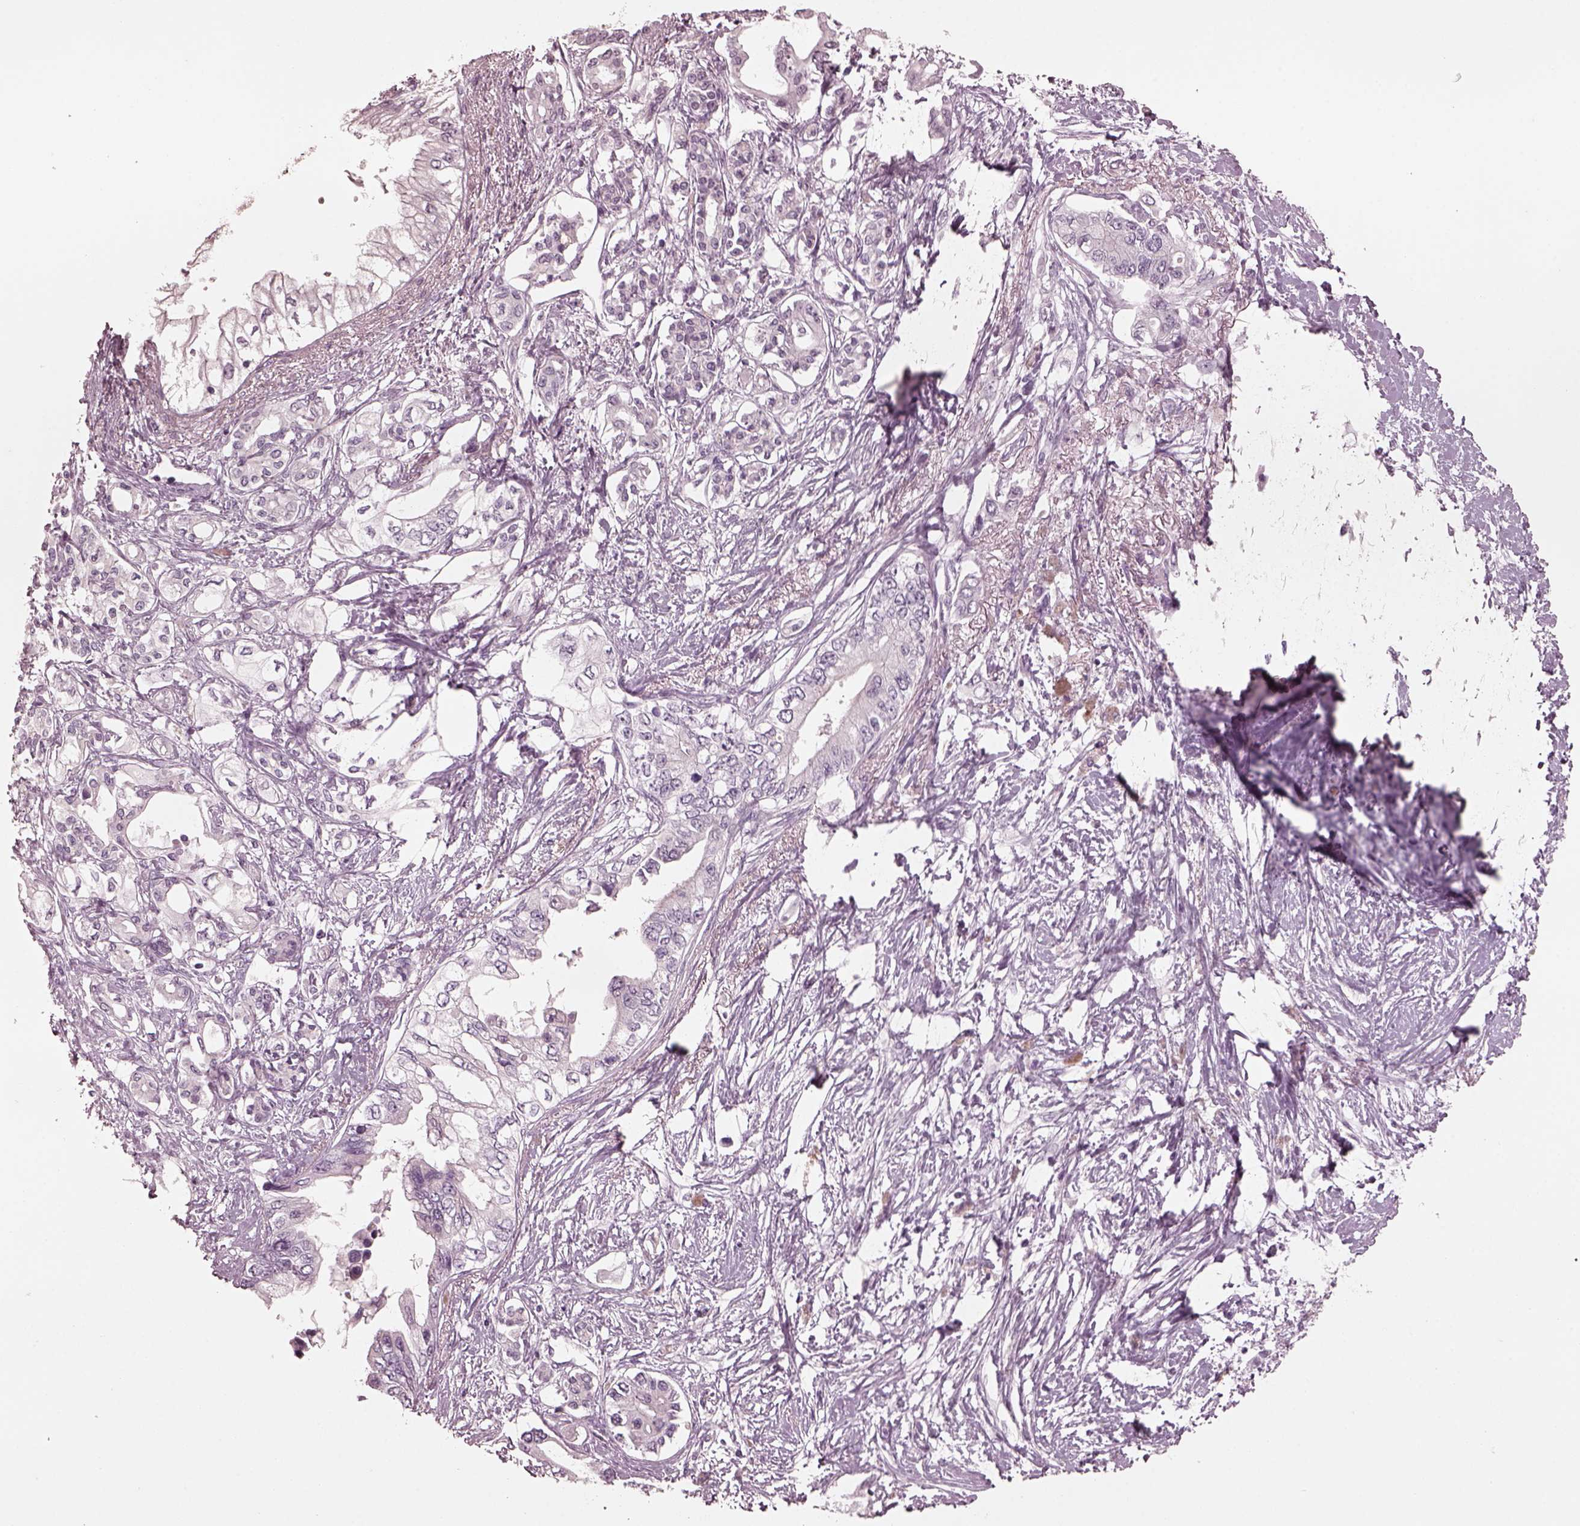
{"staining": {"intensity": "negative", "quantity": "none", "location": "none"}, "tissue": "pancreatic cancer", "cell_type": "Tumor cells", "image_type": "cancer", "snomed": [{"axis": "morphology", "description": "Adenocarcinoma, NOS"}, {"axis": "topography", "description": "Pancreas"}], "caption": "Photomicrograph shows no protein staining in tumor cells of pancreatic adenocarcinoma tissue.", "gene": "CGA", "patient": {"sex": "female", "age": 63}}